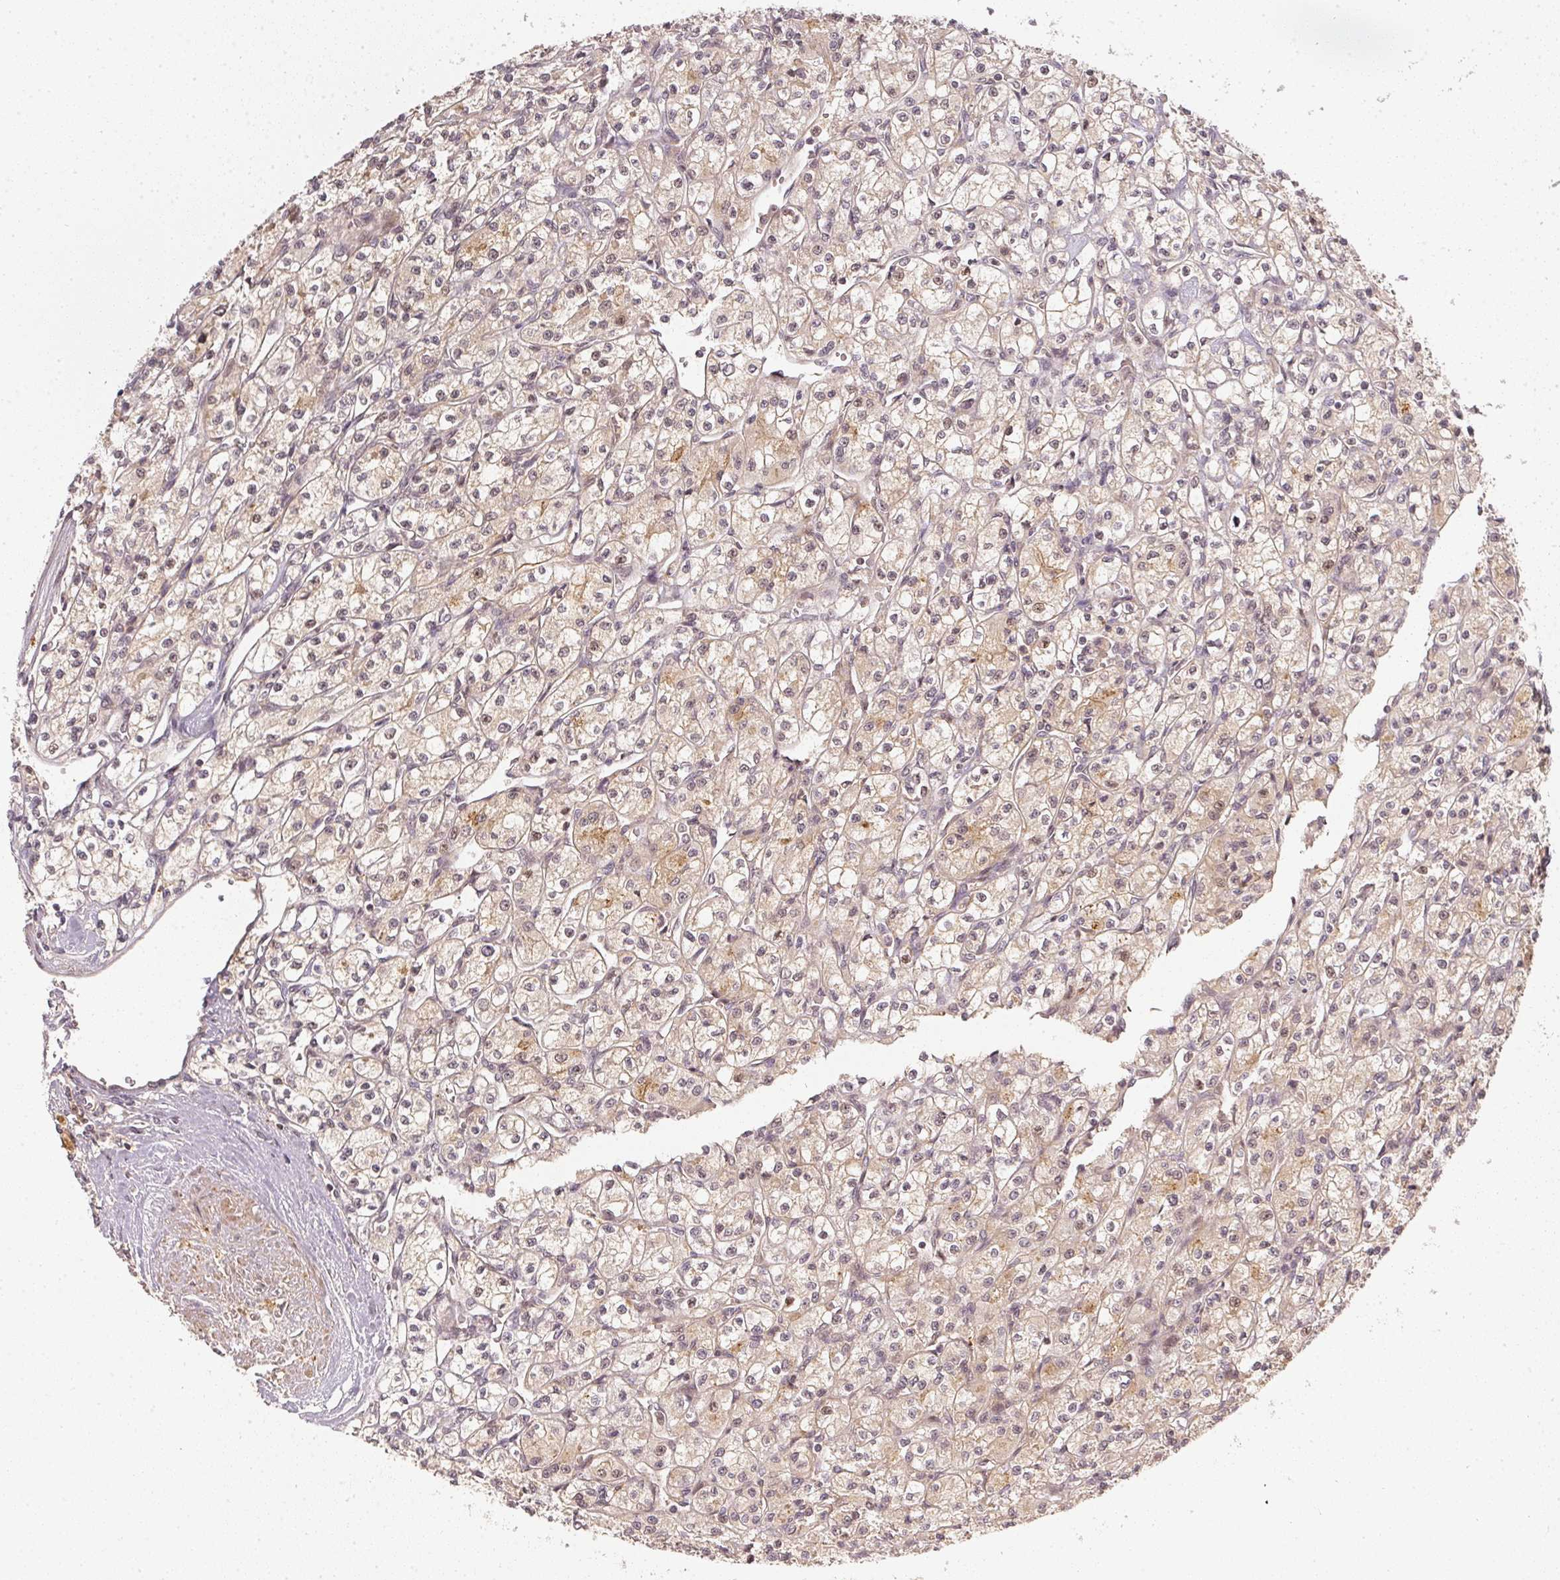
{"staining": {"intensity": "negative", "quantity": "none", "location": "none"}, "tissue": "renal cancer", "cell_type": "Tumor cells", "image_type": "cancer", "snomed": [{"axis": "morphology", "description": "Adenocarcinoma, NOS"}, {"axis": "topography", "description": "Kidney"}], "caption": "Renal adenocarcinoma was stained to show a protein in brown. There is no significant staining in tumor cells. The staining is performed using DAB (3,3'-diaminobenzidine) brown chromogen with nuclei counter-stained in using hematoxylin.", "gene": "SERPINE1", "patient": {"sex": "female", "age": 70}}